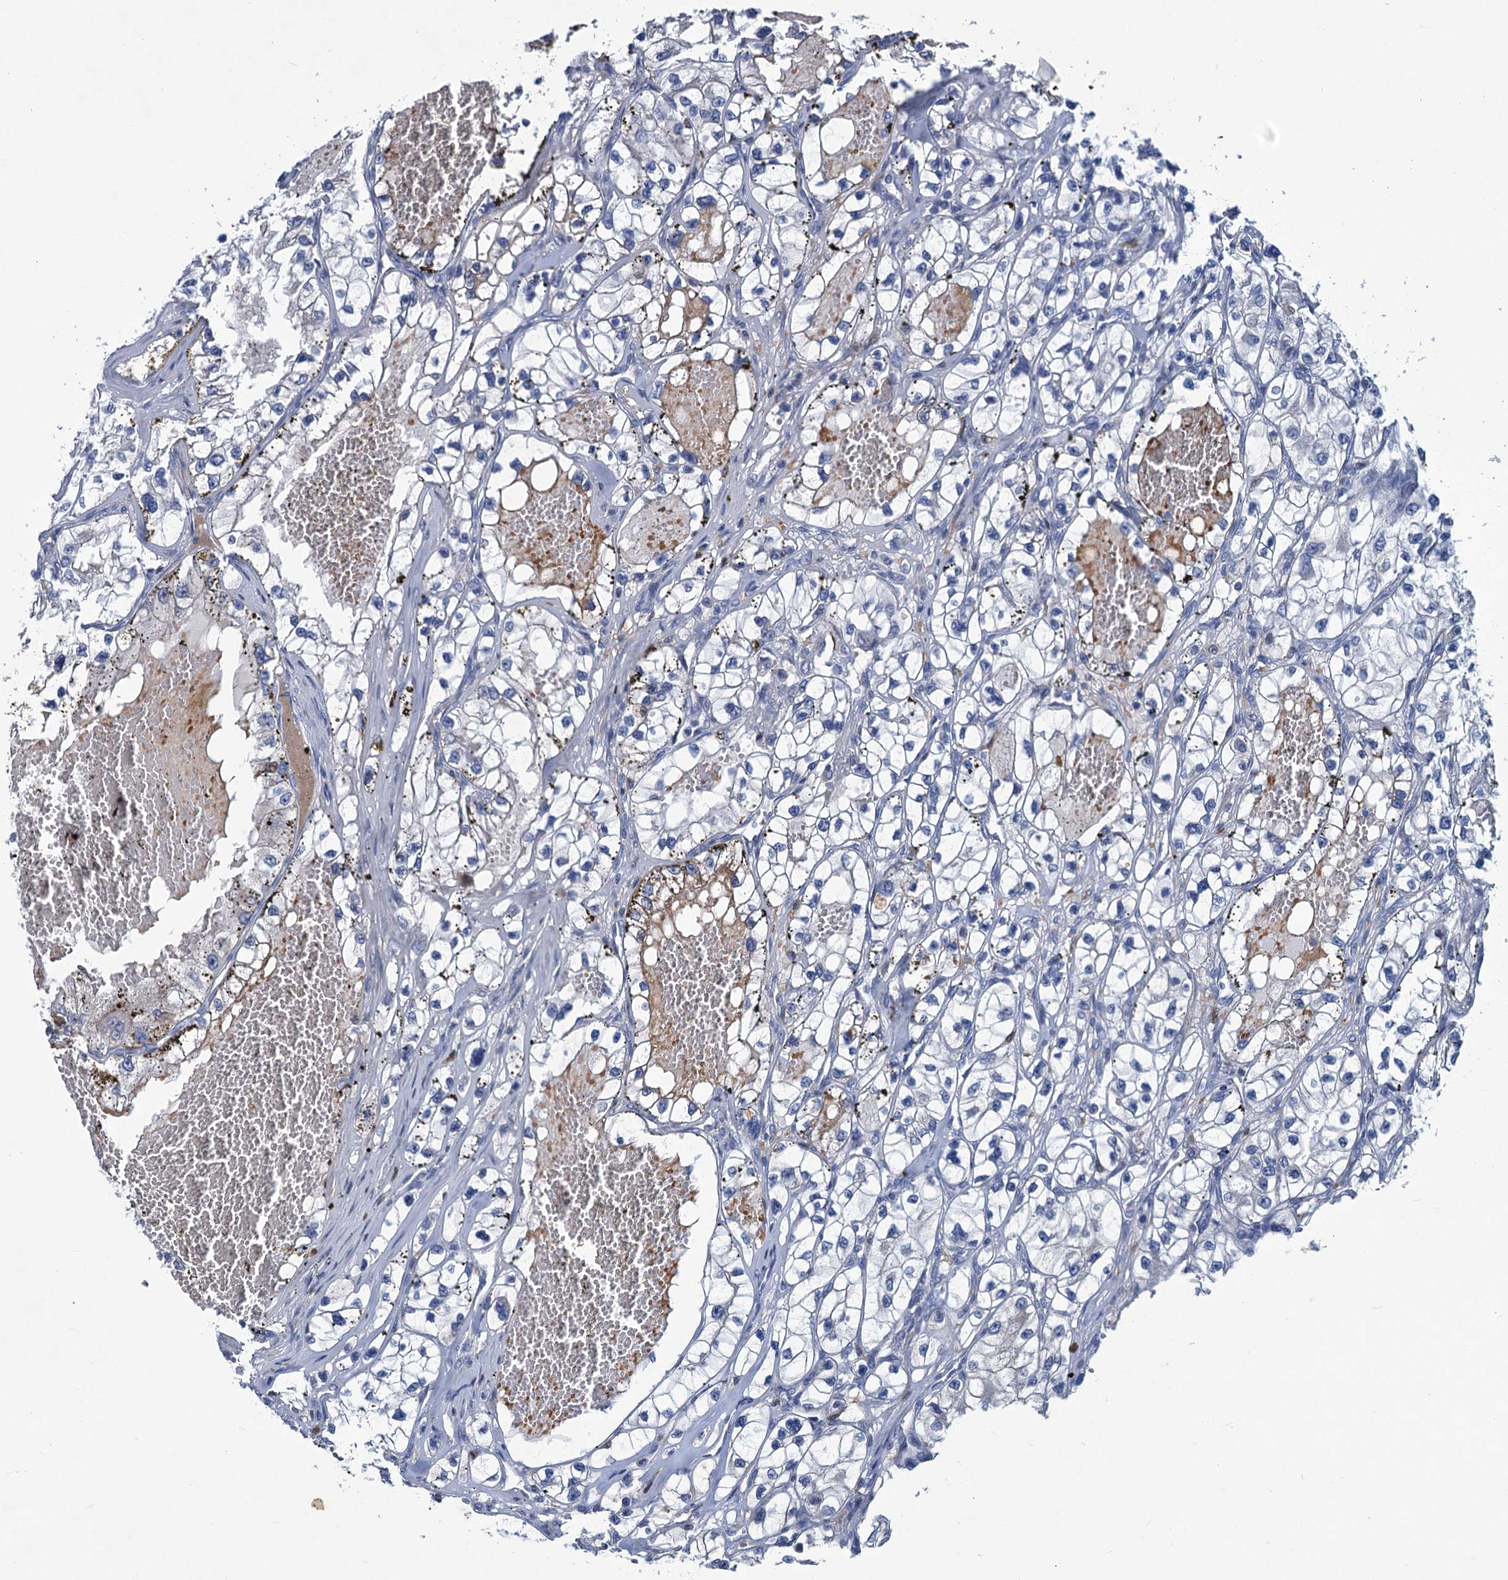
{"staining": {"intensity": "negative", "quantity": "none", "location": "none"}, "tissue": "renal cancer", "cell_type": "Tumor cells", "image_type": "cancer", "snomed": [{"axis": "morphology", "description": "Adenocarcinoma, NOS"}, {"axis": "topography", "description": "Kidney"}], "caption": "Micrograph shows no protein expression in tumor cells of renal adenocarcinoma tissue.", "gene": "RTKN2", "patient": {"sex": "female", "age": 57}}